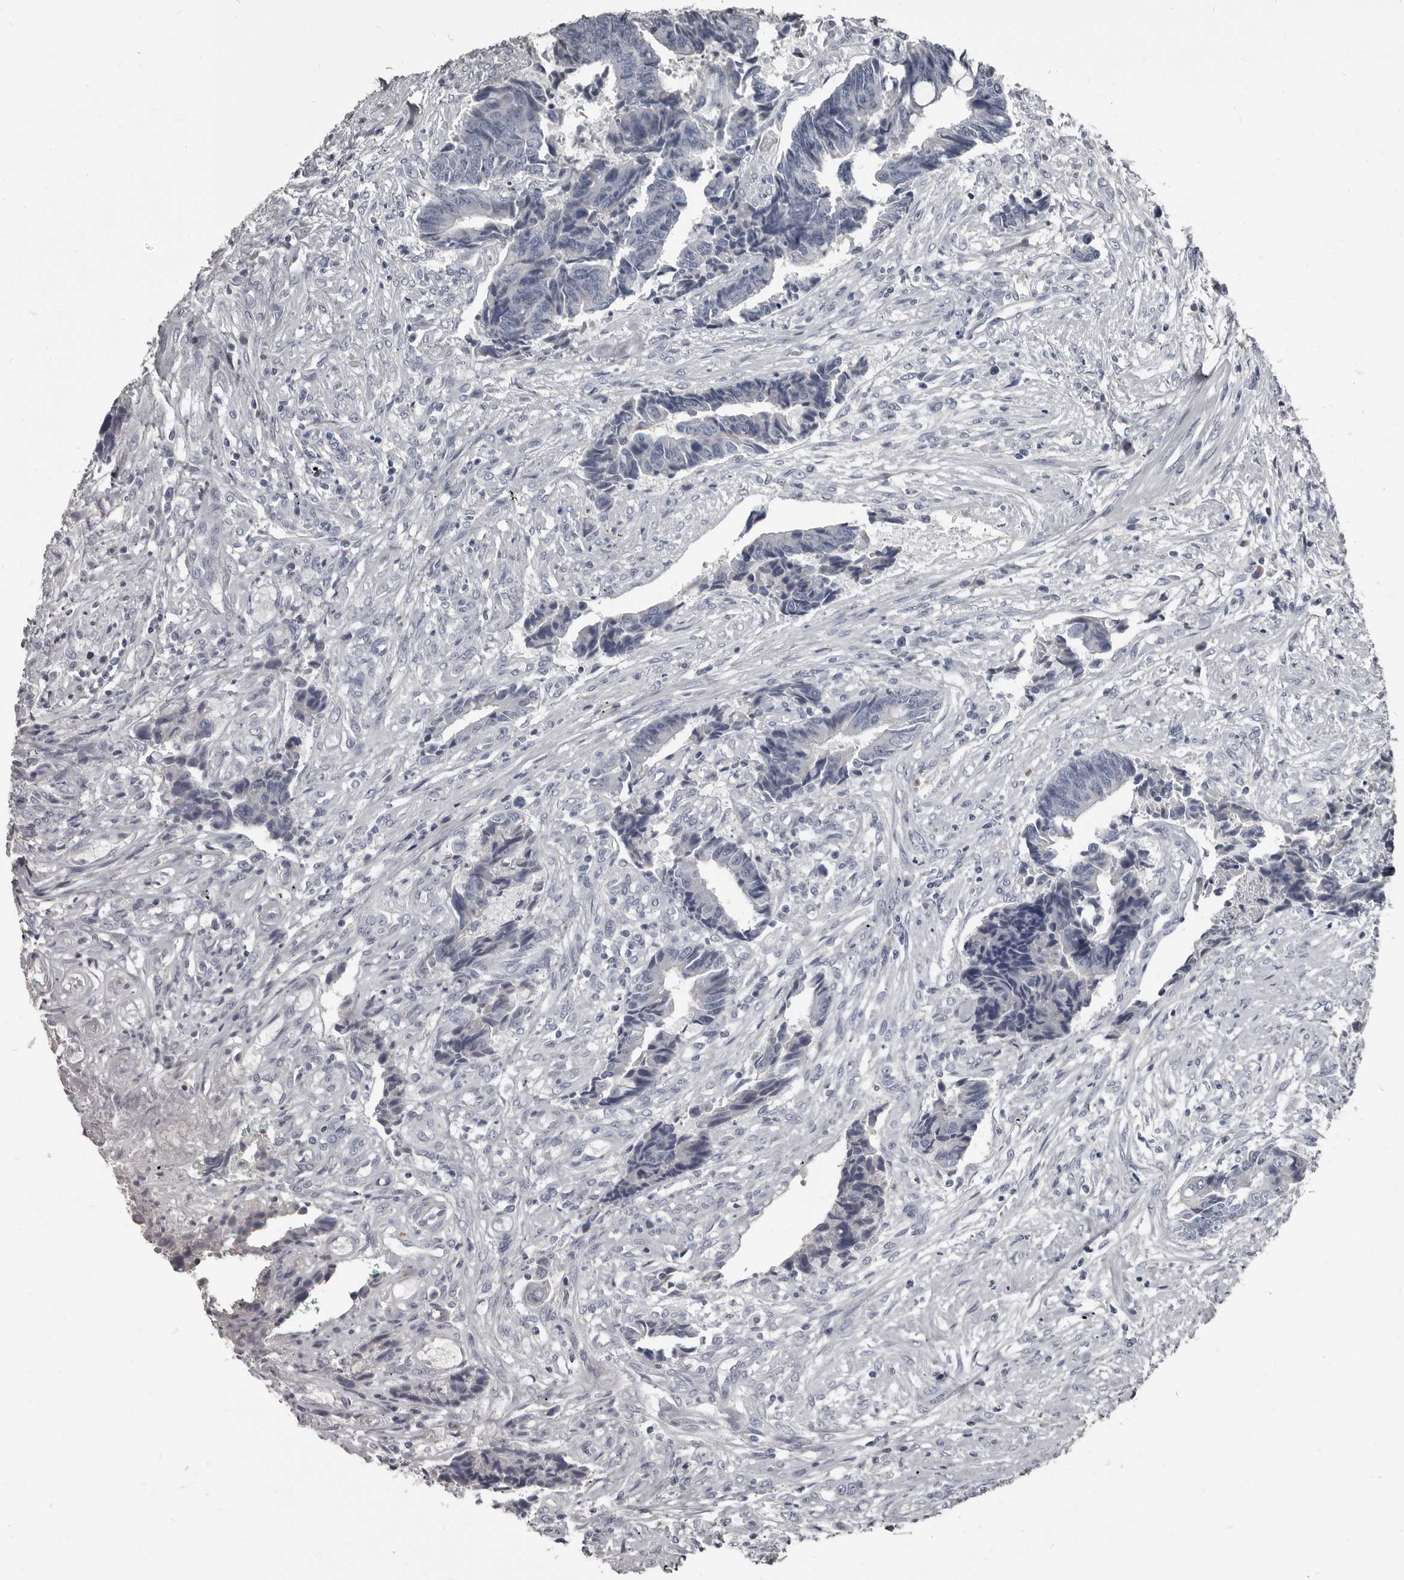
{"staining": {"intensity": "negative", "quantity": "none", "location": "none"}, "tissue": "colorectal cancer", "cell_type": "Tumor cells", "image_type": "cancer", "snomed": [{"axis": "morphology", "description": "Adenocarcinoma, NOS"}, {"axis": "topography", "description": "Rectum"}], "caption": "This is a photomicrograph of immunohistochemistry staining of colorectal adenocarcinoma, which shows no expression in tumor cells.", "gene": "GREB1", "patient": {"sex": "male", "age": 84}}